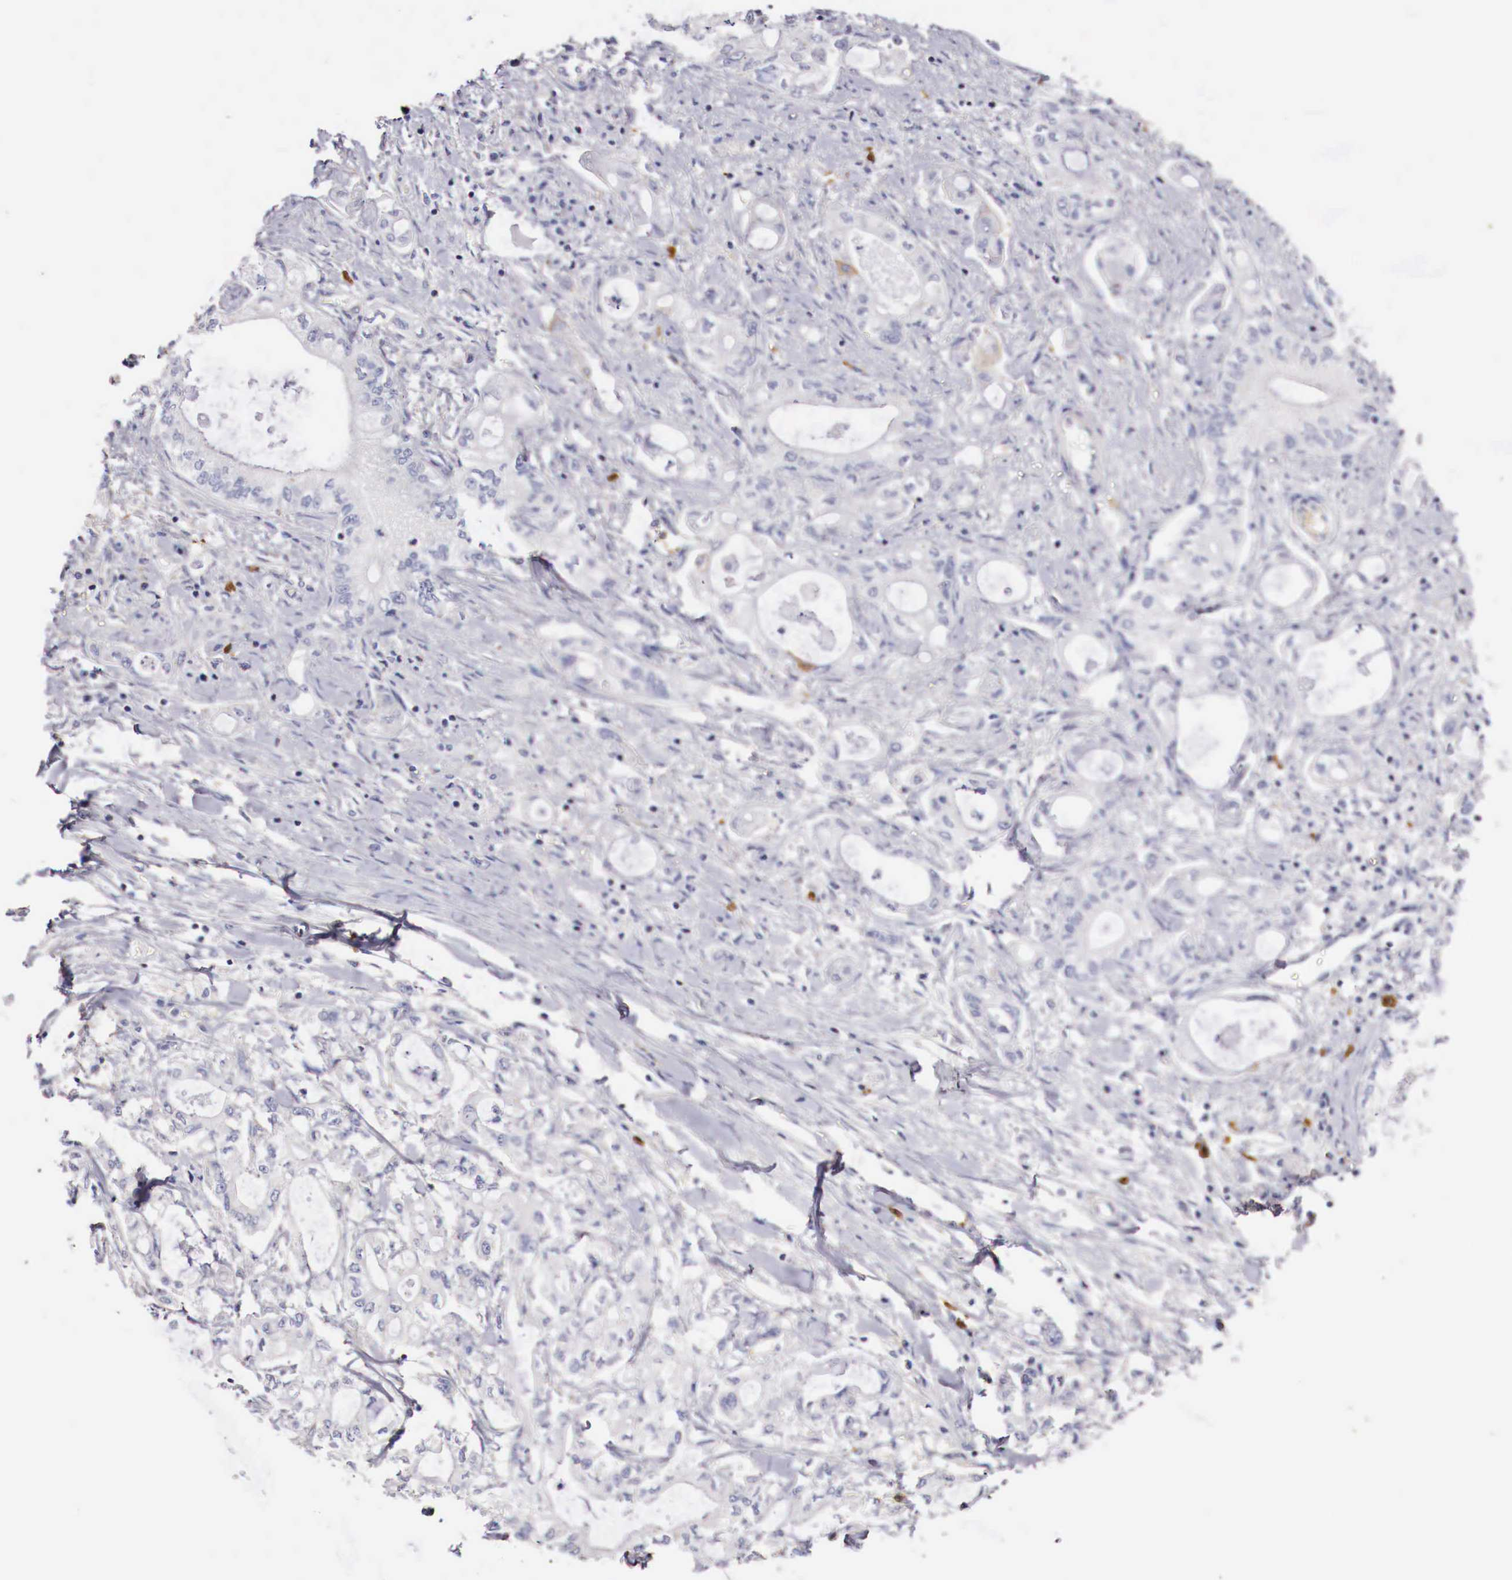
{"staining": {"intensity": "negative", "quantity": "none", "location": "none"}, "tissue": "pancreatic cancer", "cell_type": "Tumor cells", "image_type": "cancer", "snomed": [{"axis": "morphology", "description": "Adenocarcinoma, NOS"}, {"axis": "topography", "description": "Pancreas"}], "caption": "High magnification brightfield microscopy of adenocarcinoma (pancreatic) stained with DAB (3,3'-diaminobenzidine) (brown) and counterstained with hematoxylin (blue): tumor cells show no significant positivity. (DAB (3,3'-diaminobenzidine) immunohistochemistry (IHC), high magnification).", "gene": "PITPNA", "patient": {"sex": "male", "age": 79}}